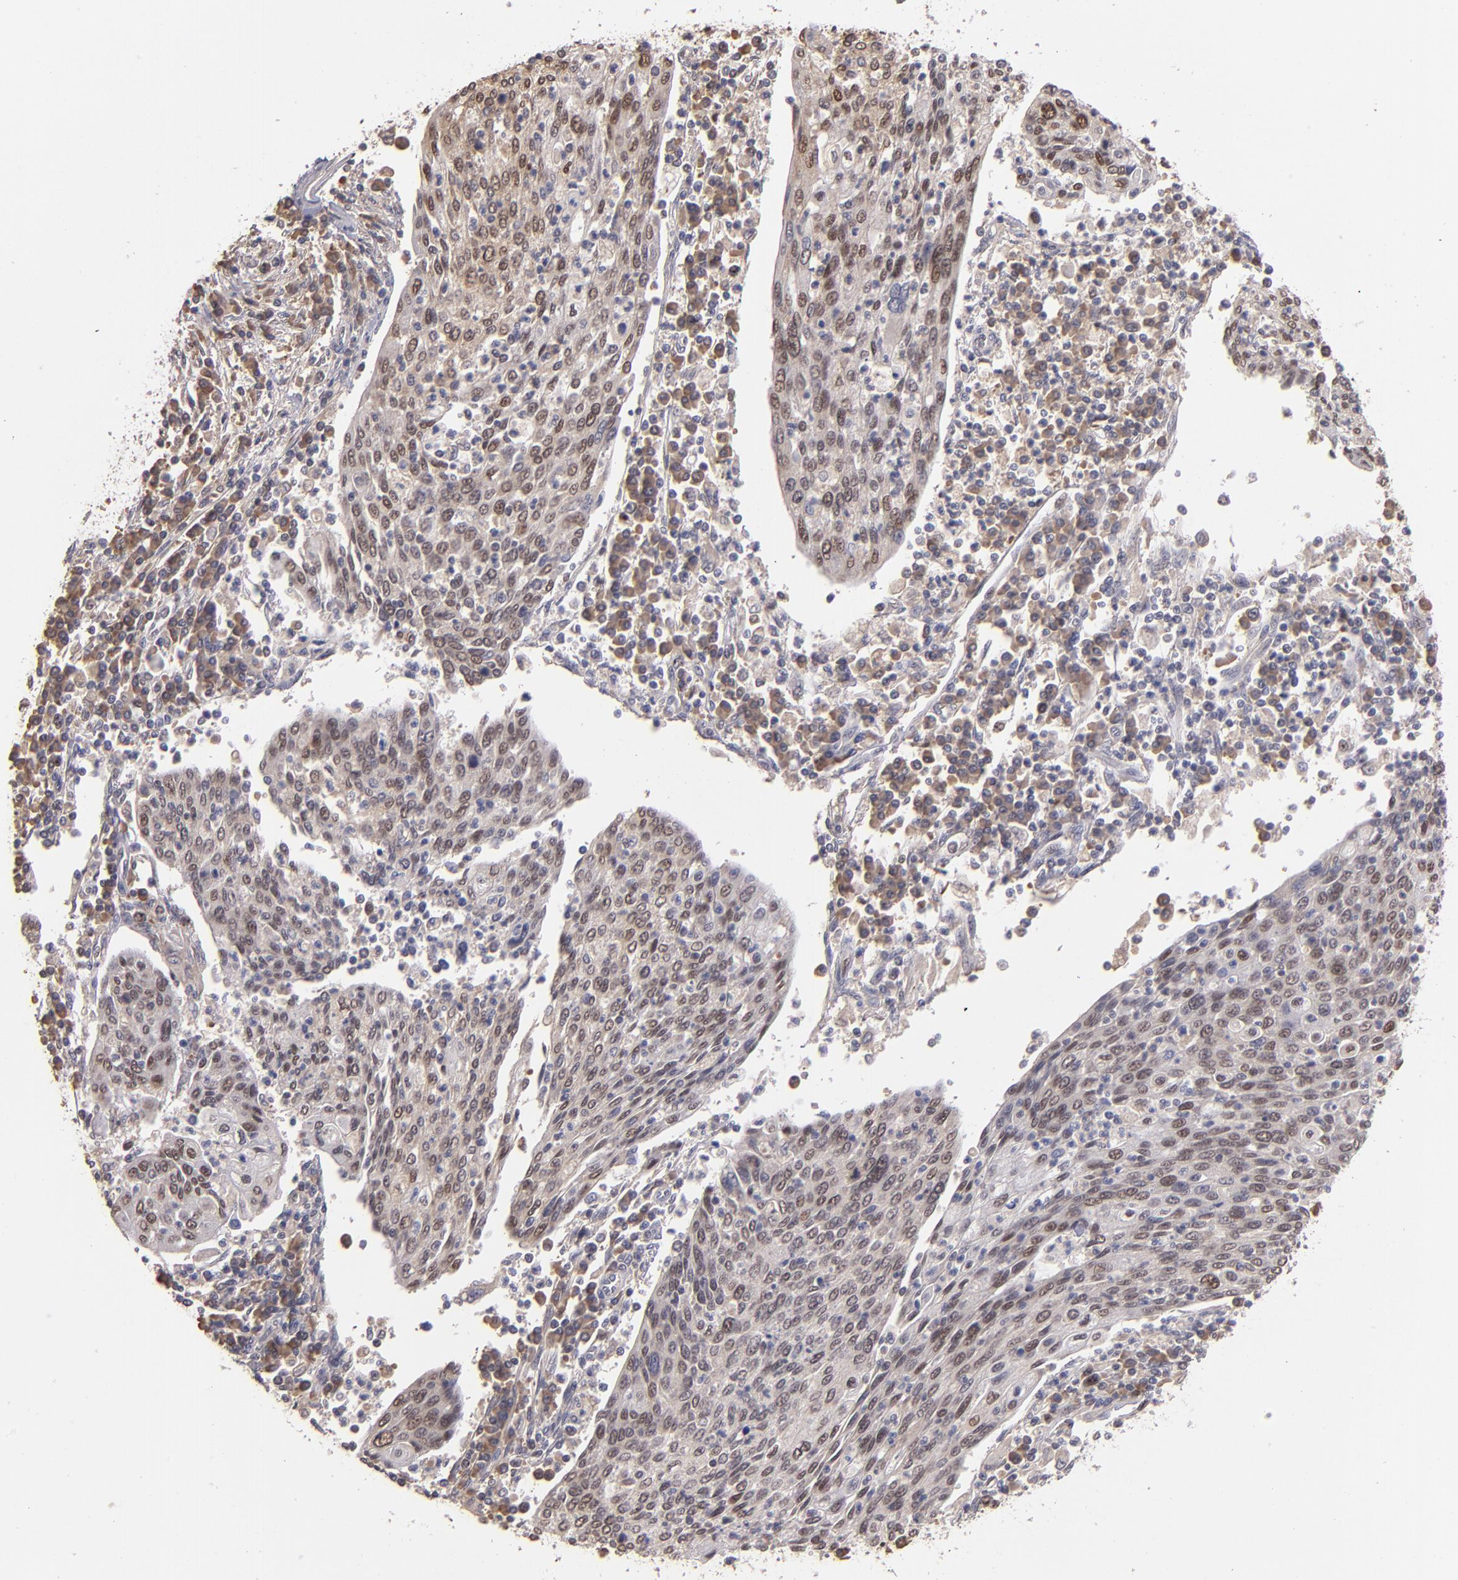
{"staining": {"intensity": "moderate", "quantity": ">75%", "location": "nuclear"}, "tissue": "cervical cancer", "cell_type": "Tumor cells", "image_type": "cancer", "snomed": [{"axis": "morphology", "description": "Squamous cell carcinoma, NOS"}, {"axis": "topography", "description": "Cervix"}], "caption": "High-power microscopy captured an IHC micrograph of cervical cancer (squamous cell carcinoma), revealing moderate nuclear positivity in about >75% of tumor cells.", "gene": "ABHD12B", "patient": {"sex": "female", "age": 40}}